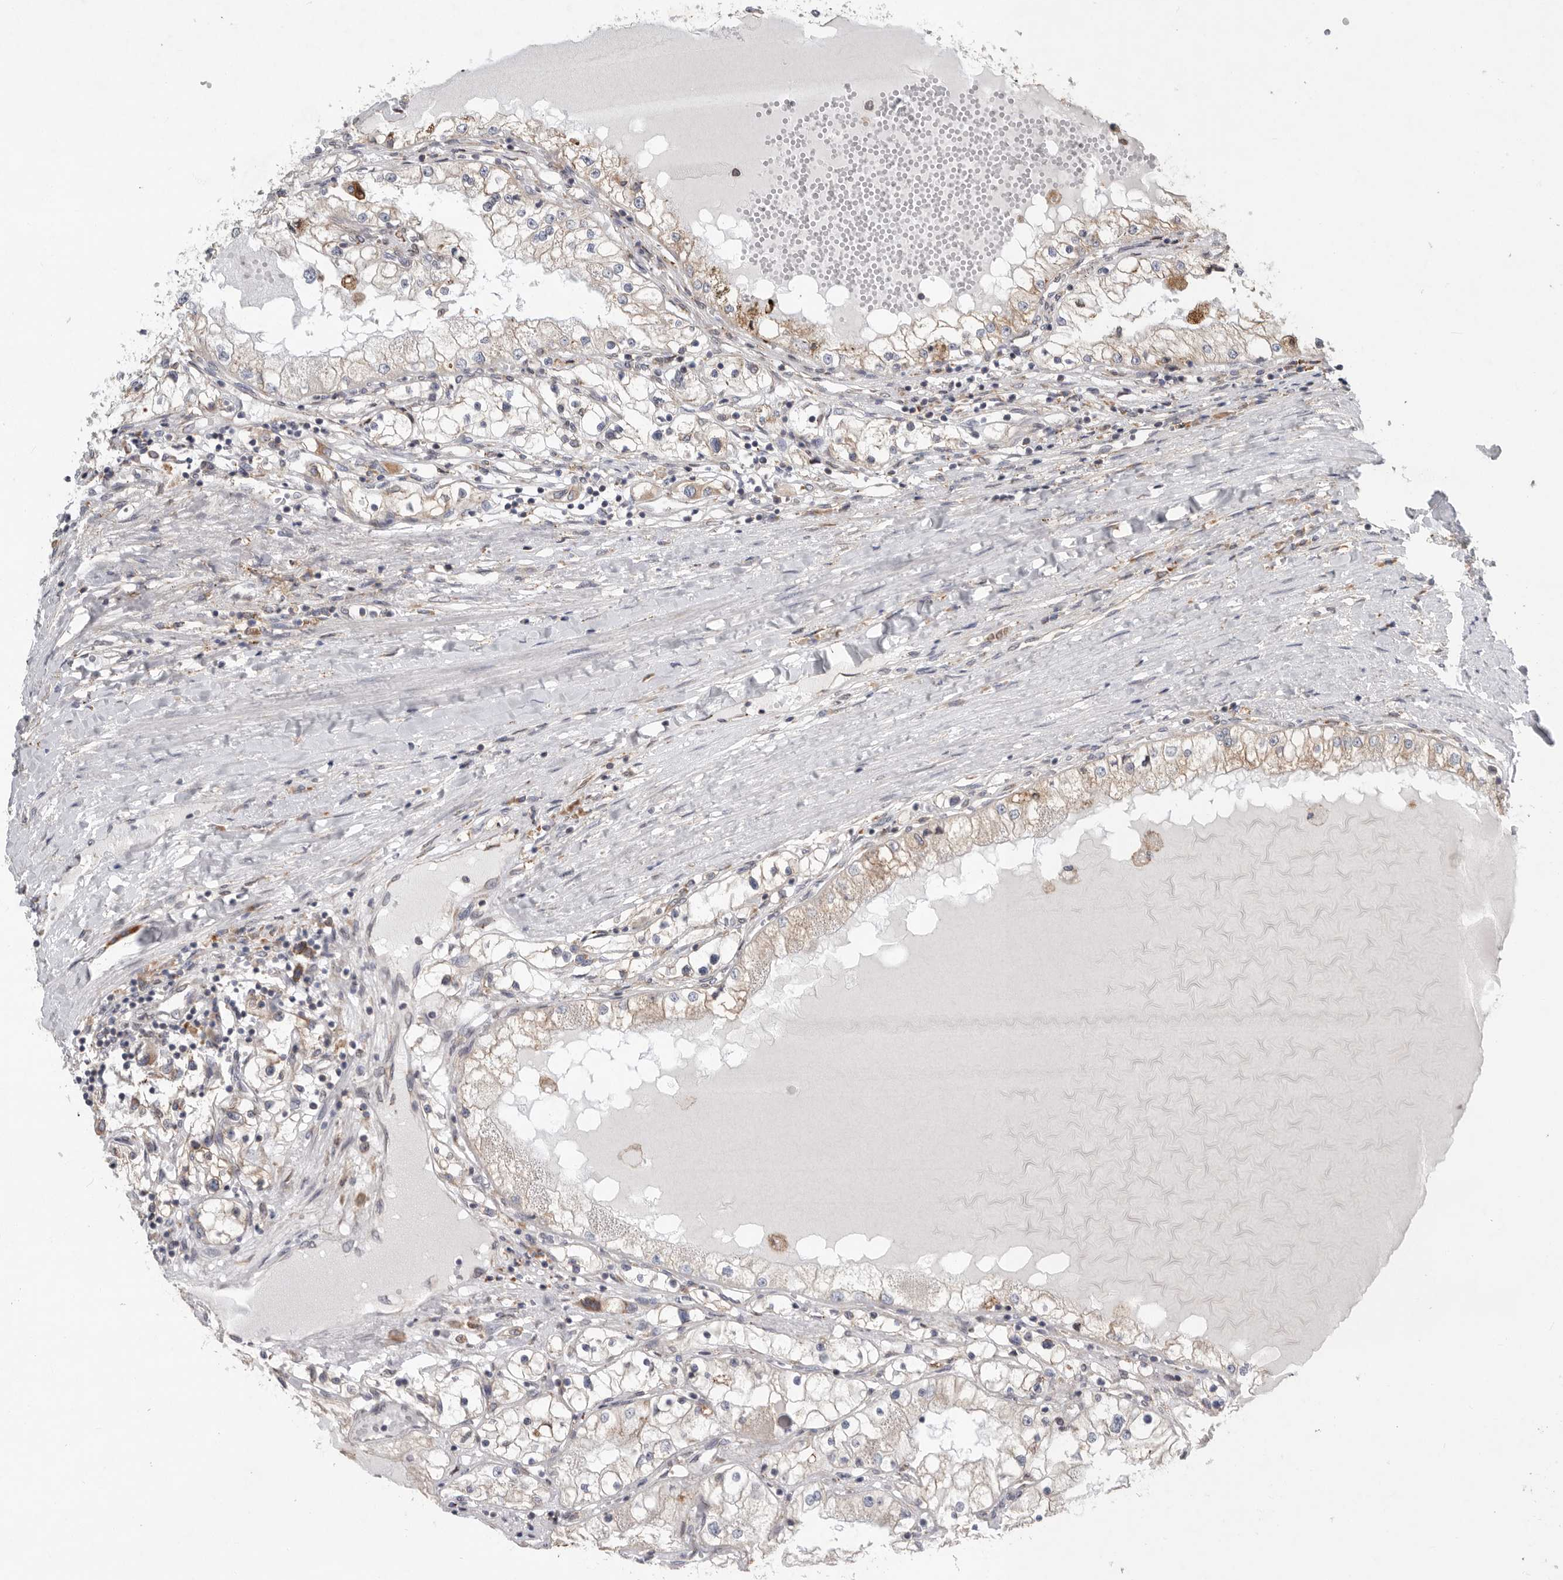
{"staining": {"intensity": "moderate", "quantity": "<25%", "location": "cytoplasmic/membranous"}, "tissue": "renal cancer", "cell_type": "Tumor cells", "image_type": "cancer", "snomed": [{"axis": "morphology", "description": "Adenocarcinoma, NOS"}, {"axis": "topography", "description": "Kidney"}], "caption": "Immunohistochemistry (IHC) micrograph of neoplastic tissue: renal adenocarcinoma stained using immunohistochemistry (IHC) displays low levels of moderate protein expression localized specifically in the cytoplasmic/membranous of tumor cells, appearing as a cytoplasmic/membranous brown color.", "gene": "GANAB", "patient": {"sex": "male", "age": 68}}